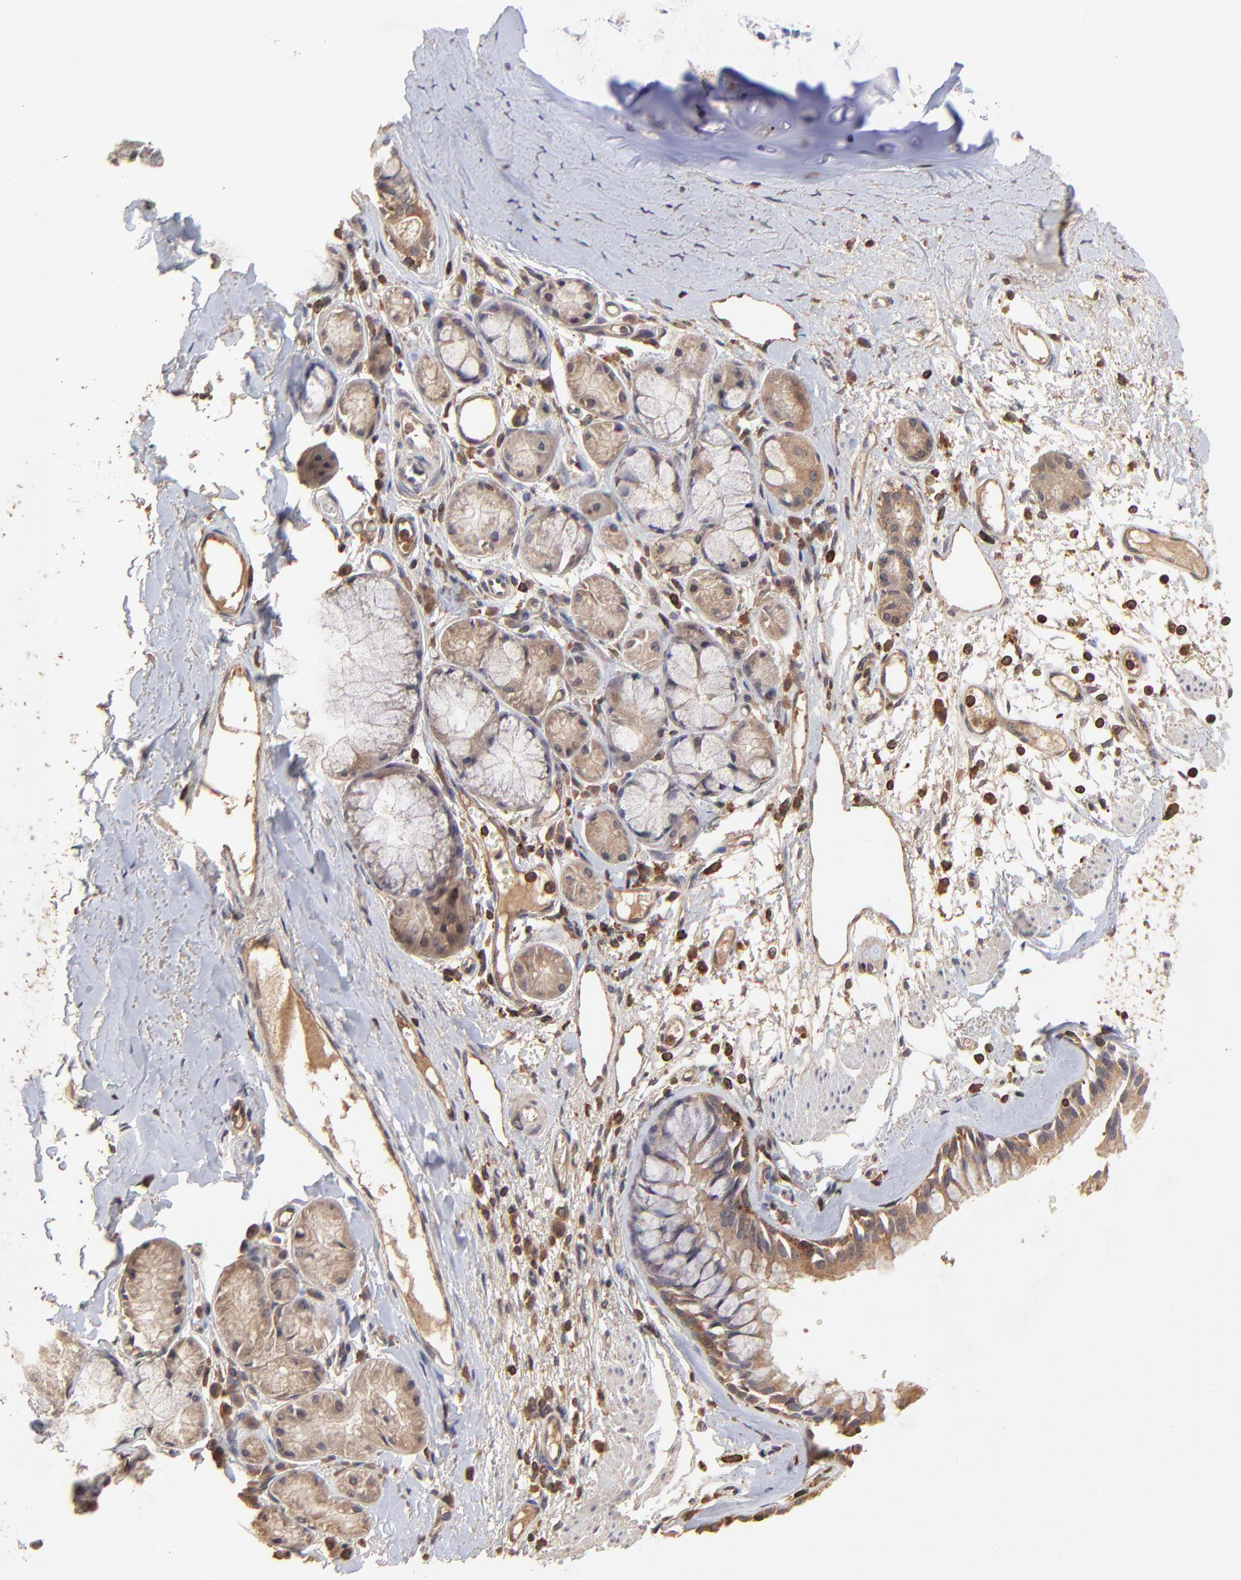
{"staining": {"intensity": "moderate", "quantity": ">75%", "location": "cytoplasmic/membranous"}, "tissue": "bronchus", "cell_type": "Respiratory epithelial cells", "image_type": "normal", "snomed": [{"axis": "morphology", "description": "Normal tissue, NOS"}, {"axis": "topography", "description": "Bronchus"}, {"axis": "topography", "description": "Lung"}], "caption": "Respiratory epithelial cells exhibit medium levels of moderate cytoplasmic/membranous staining in about >75% of cells in normal human bronchus.", "gene": "STON2", "patient": {"sex": "female", "age": 56}}